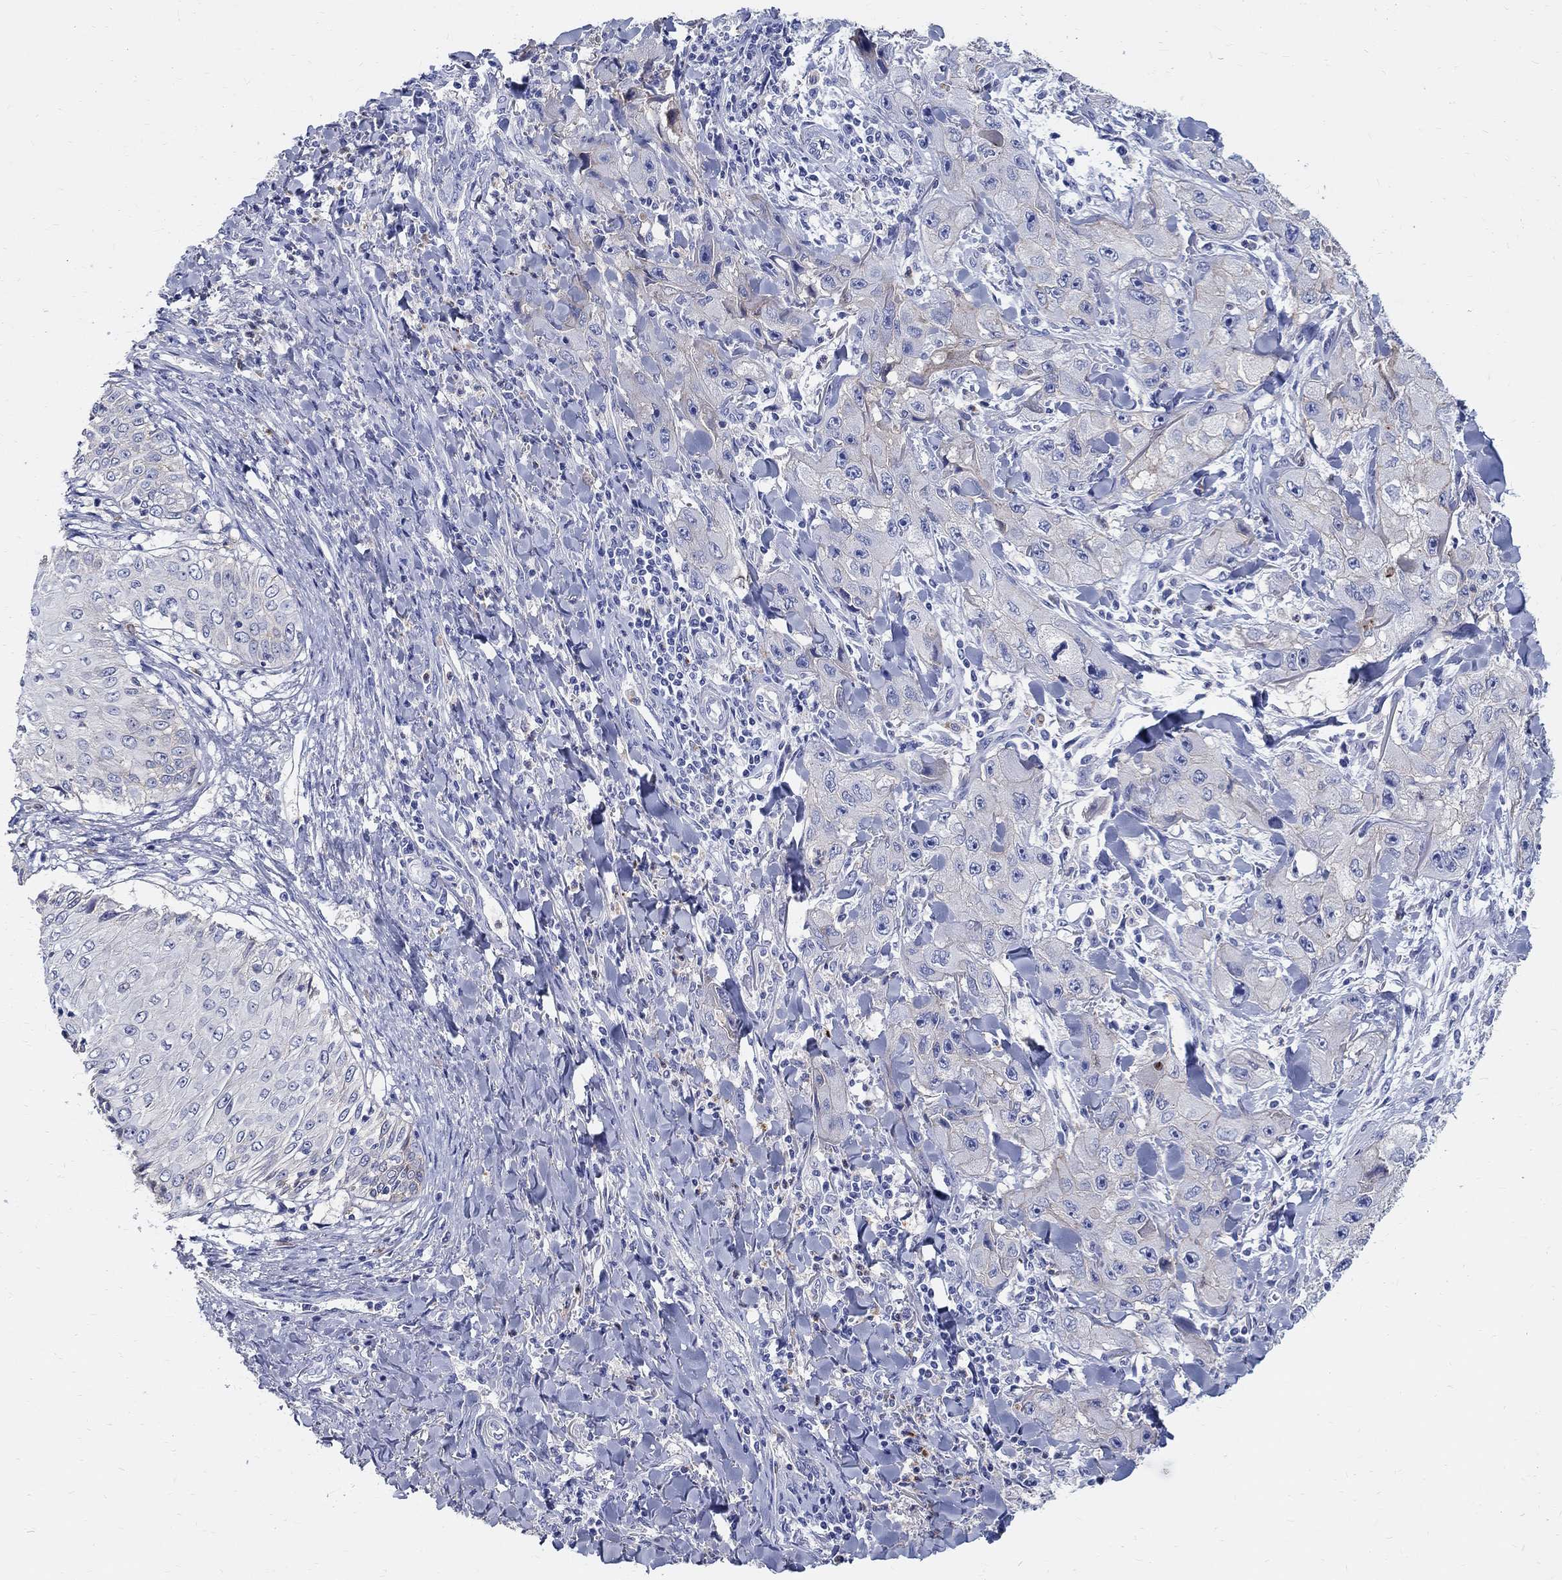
{"staining": {"intensity": "weak", "quantity": "25%-75%", "location": "cytoplasmic/membranous"}, "tissue": "skin cancer", "cell_type": "Tumor cells", "image_type": "cancer", "snomed": [{"axis": "morphology", "description": "Squamous cell carcinoma, NOS"}, {"axis": "topography", "description": "Skin"}, {"axis": "topography", "description": "Subcutis"}], "caption": "The immunohistochemical stain shows weak cytoplasmic/membranous expression in tumor cells of skin cancer (squamous cell carcinoma) tissue.", "gene": "SOX2", "patient": {"sex": "male", "age": 73}}